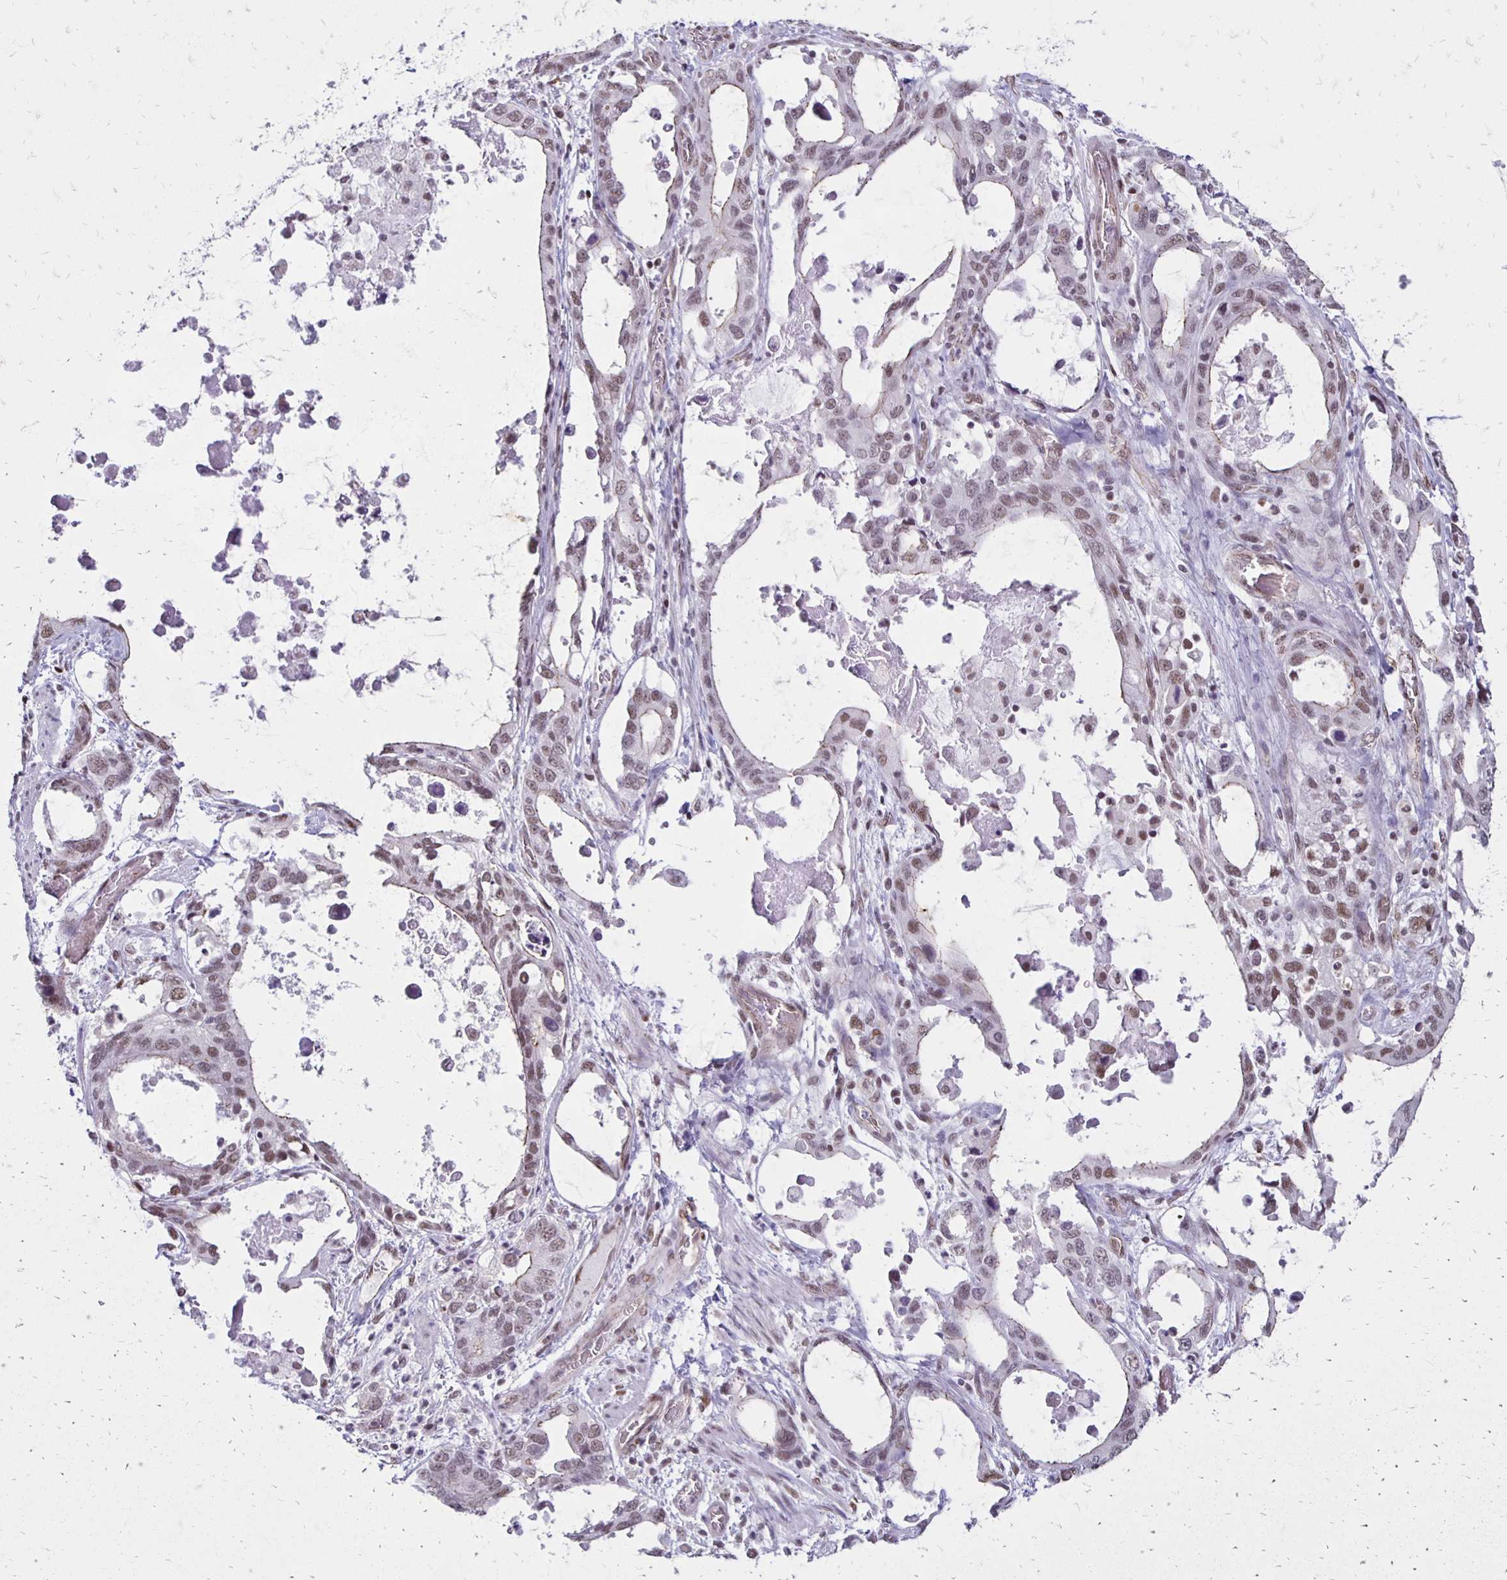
{"staining": {"intensity": "weak", "quantity": ">75%", "location": "nuclear"}, "tissue": "stomach cancer", "cell_type": "Tumor cells", "image_type": "cancer", "snomed": [{"axis": "morphology", "description": "Adenocarcinoma, NOS"}, {"axis": "topography", "description": "Stomach, upper"}], "caption": "Immunohistochemical staining of stomach cancer (adenocarcinoma) displays low levels of weak nuclear protein positivity in approximately >75% of tumor cells.", "gene": "DDB2", "patient": {"sex": "male", "age": 74}}